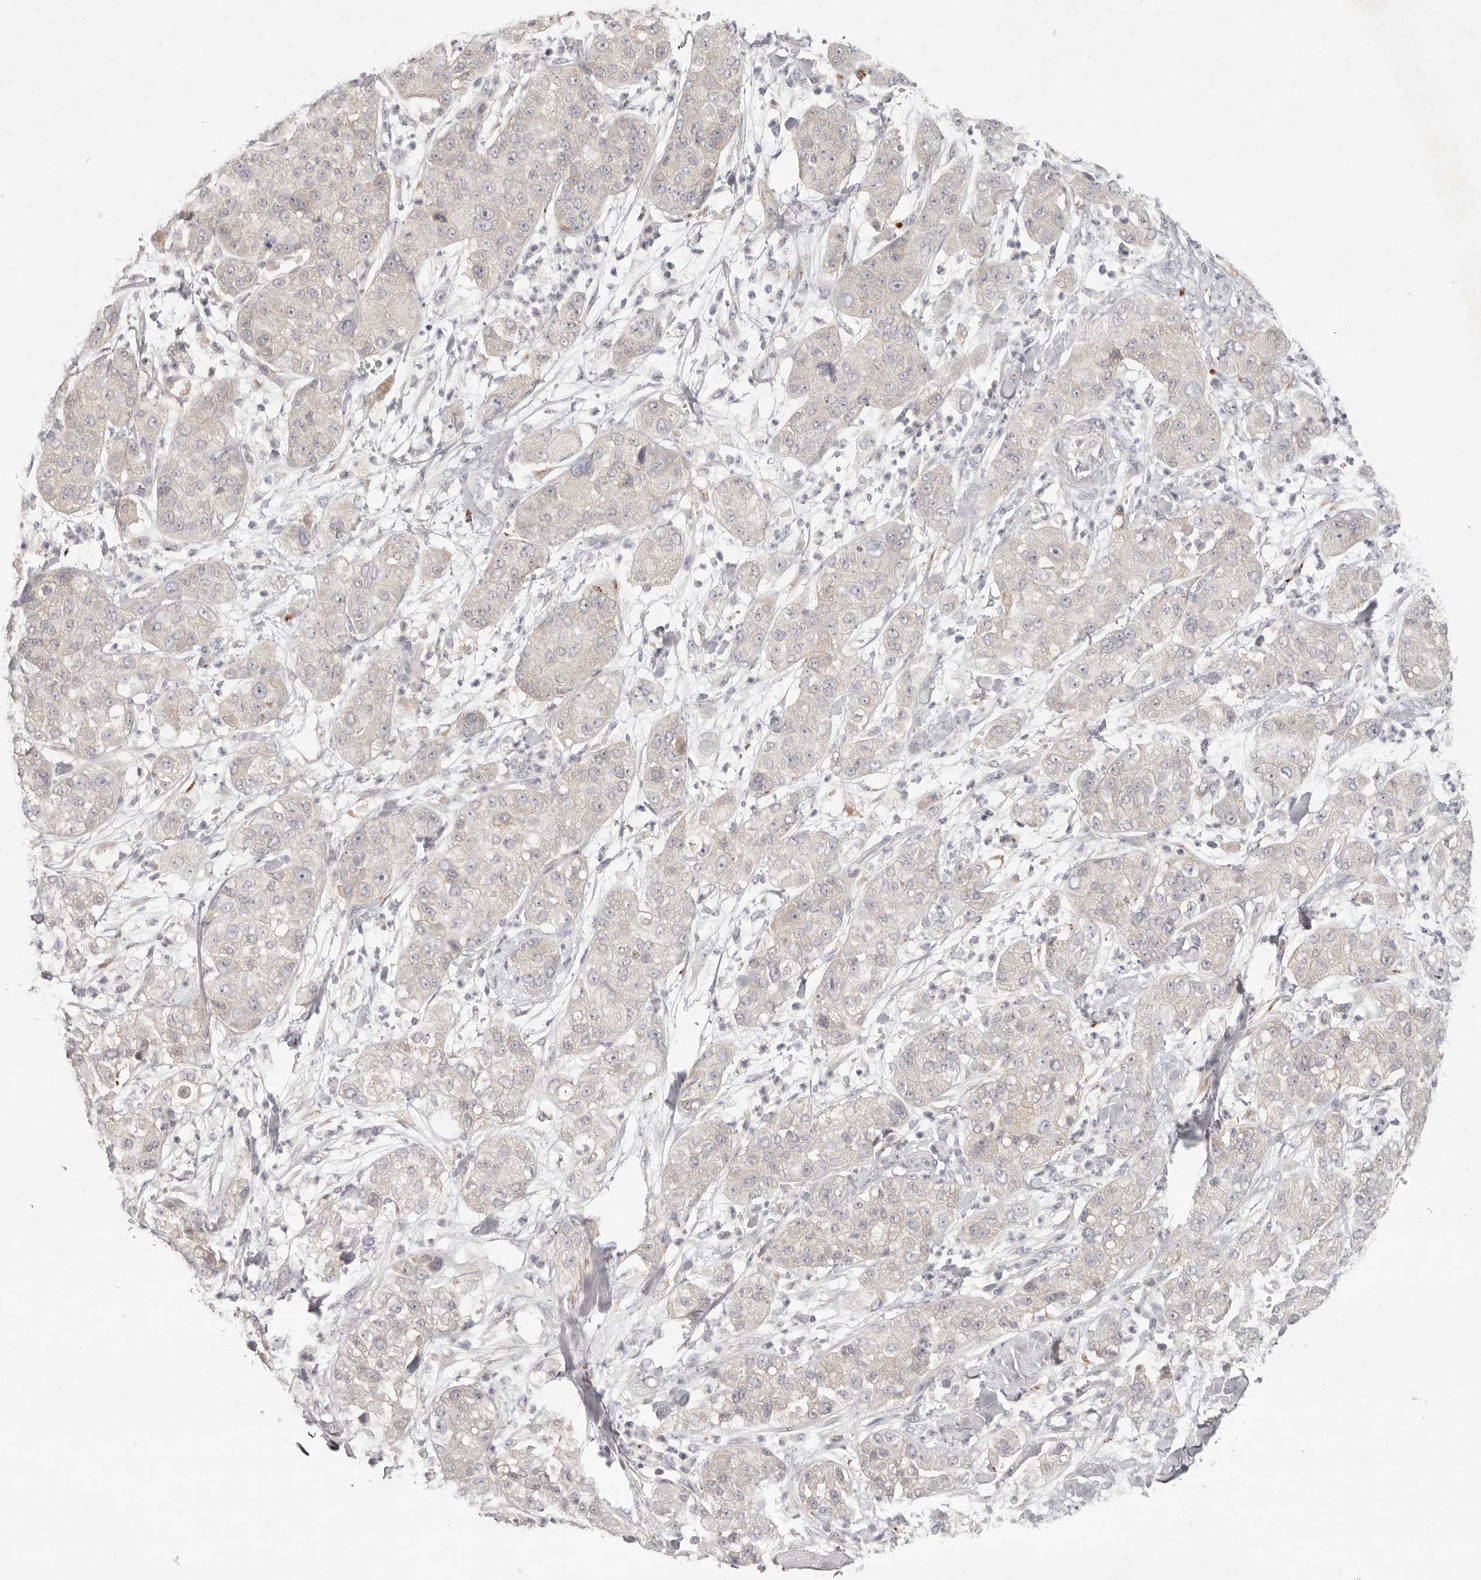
{"staining": {"intensity": "negative", "quantity": "none", "location": "none"}, "tissue": "pancreatic cancer", "cell_type": "Tumor cells", "image_type": "cancer", "snomed": [{"axis": "morphology", "description": "Adenocarcinoma, NOS"}, {"axis": "topography", "description": "Pancreas"}], "caption": "Tumor cells show no significant protein staining in pancreatic cancer. Nuclei are stained in blue.", "gene": "SCUBE2", "patient": {"sex": "female", "age": 78}}